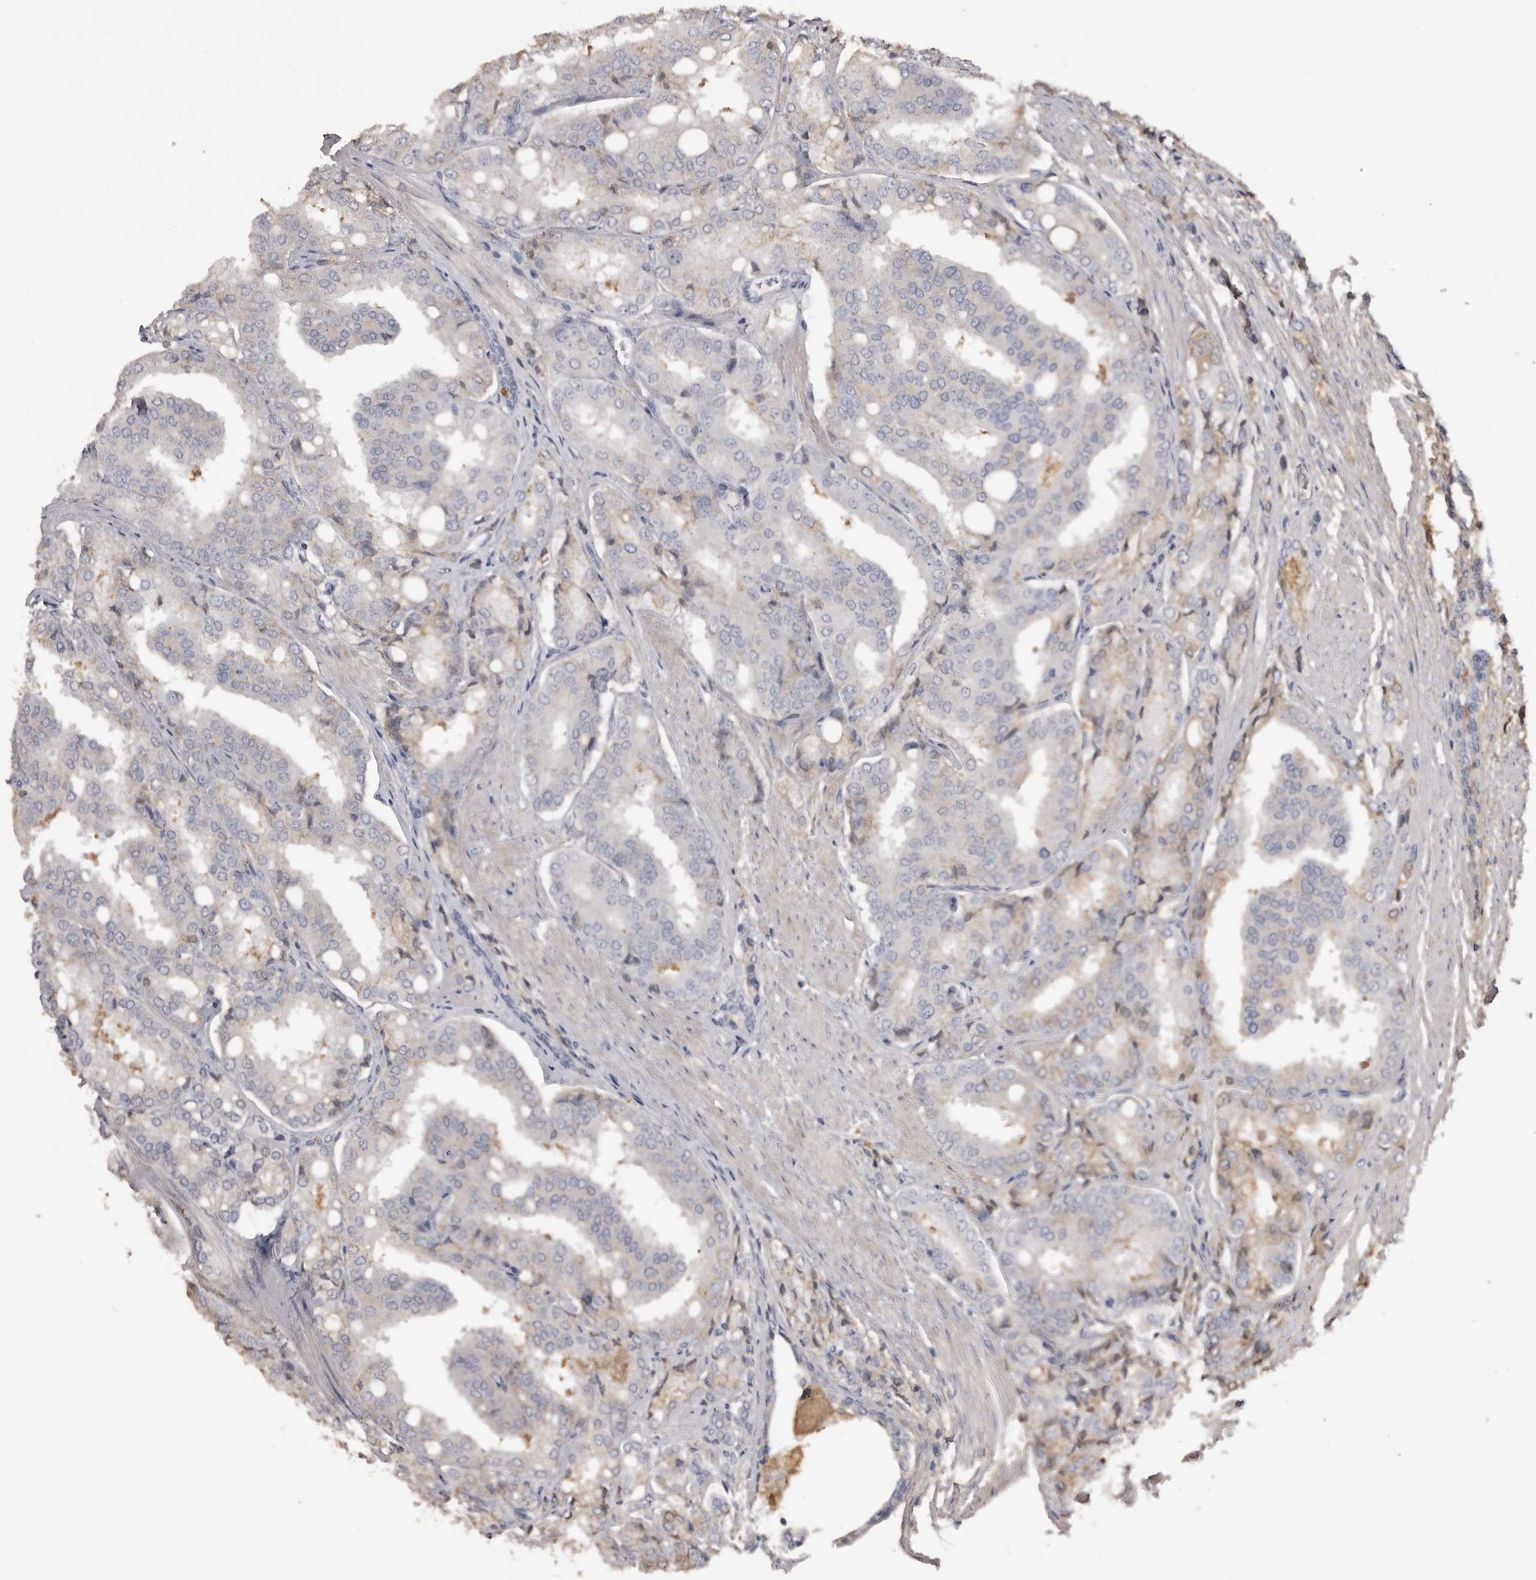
{"staining": {"intensity": "negative", "quantity": "none", "location": "none"}, "tissue": "prostate cancer", "cell_type": "Tumor cells", "image_type": "cancer", "snomed": [{"axis": "morphology", "description": "Adenocarcinoma, High grade"}, {"axis": "topography", "description": "Prostate"}], "caption": "The histopathology image displays no significant expression in tumor cells of adenocarcinoma (high-grade) (prostate). The staining was performed using DAB to visualize the protein expression in brown, while the nuclei were stained in blue with hematoxylin (Magnification: 20x).", "gene": "AHSG", "patient": {"sex": "male", "age": 50}}